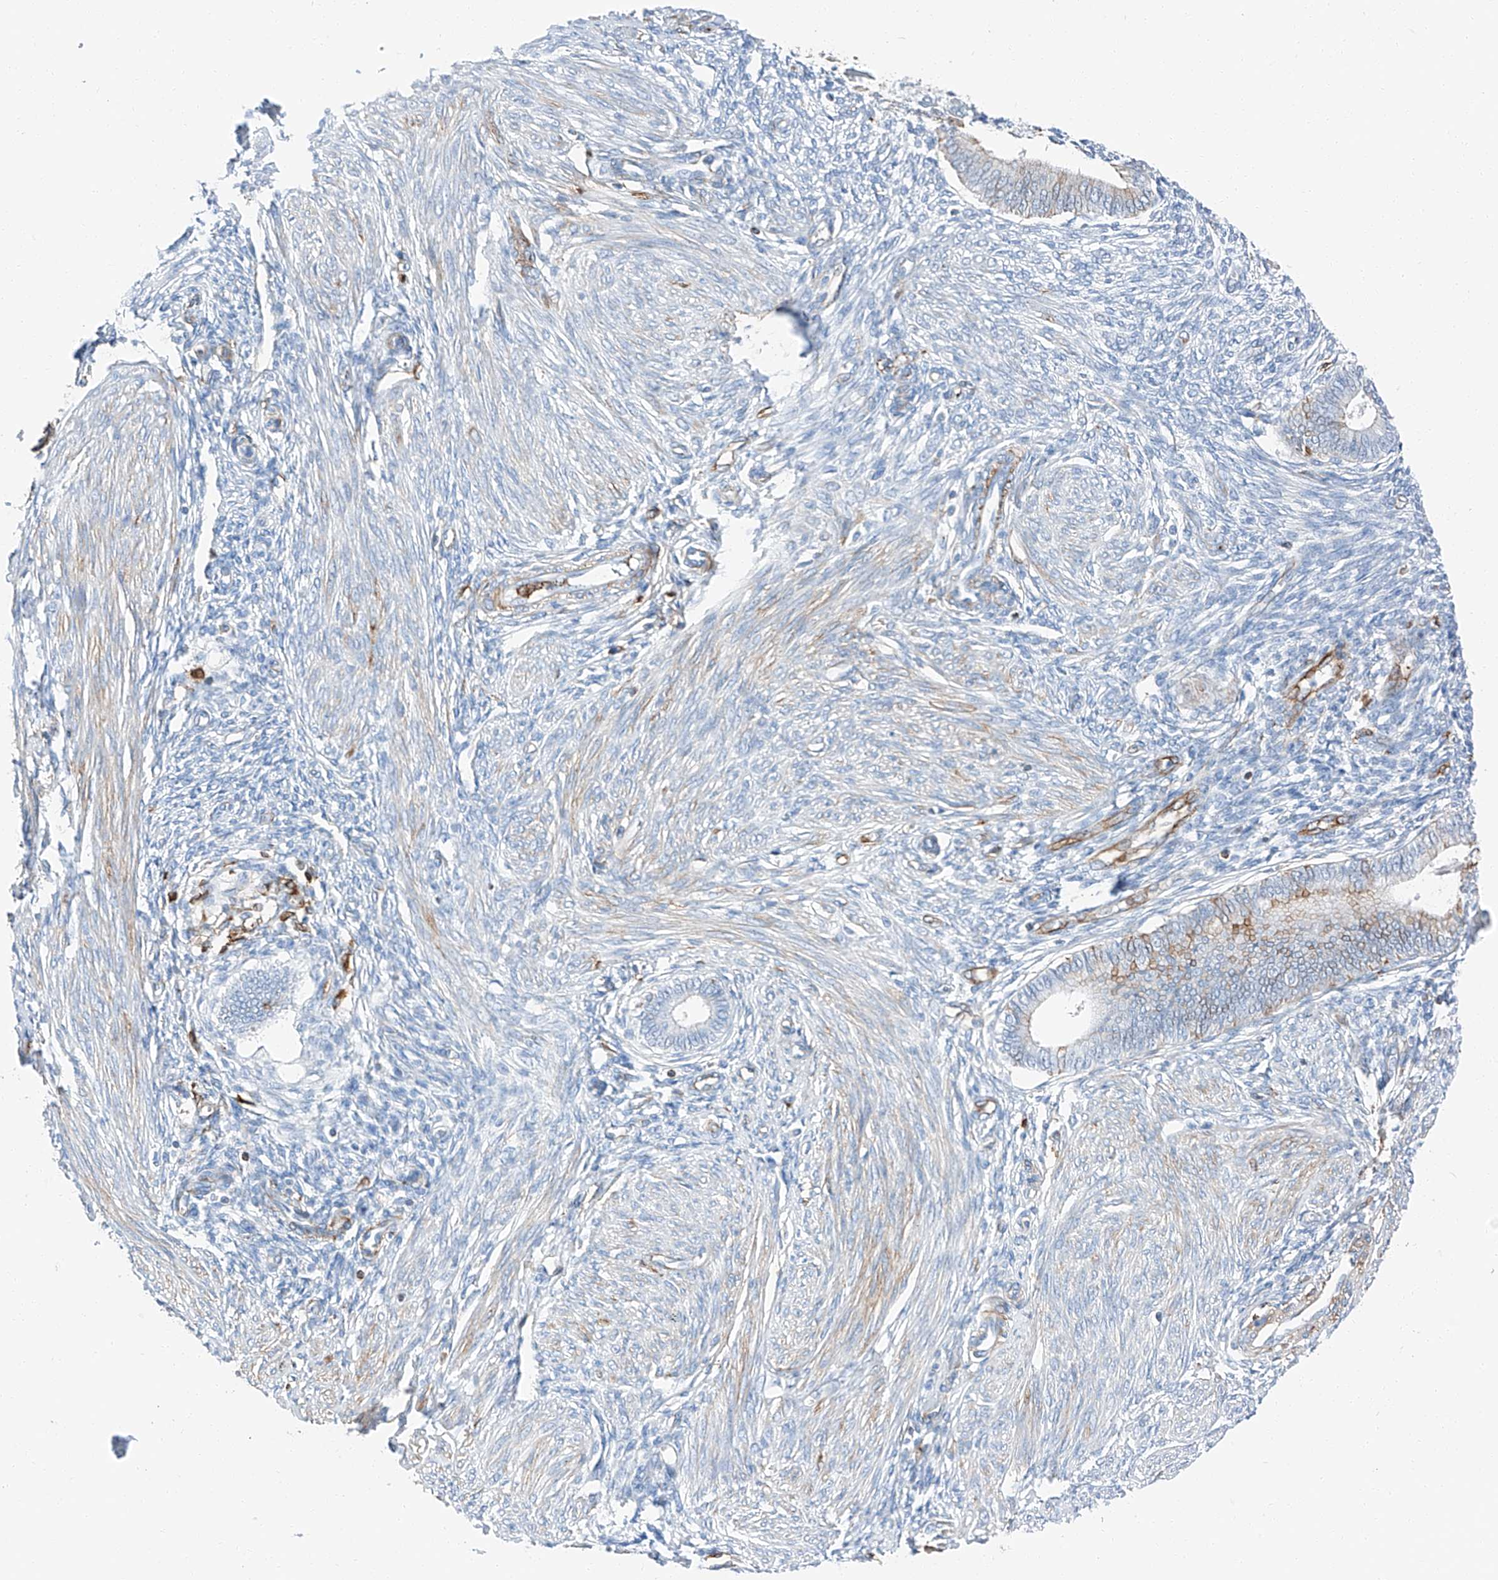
{"staining": {"intensity": "negative", "quantity": "none", "location": "none"}, "tissue": "endometrium", "cell_type": "Cells in endometrial stroma", "image_type": "normal", "snomed": [{"axis": "morphology", "description": "Normal tissue, NOS"}, {"axis": "topography", "description": "Endometrium"}], "caption": "Endometrium stained for a protein using IHC shows no positivity cells in endometrial stroma.", "gene": "ZNF804A", "patient": {"sex": "female", "age": 46}}